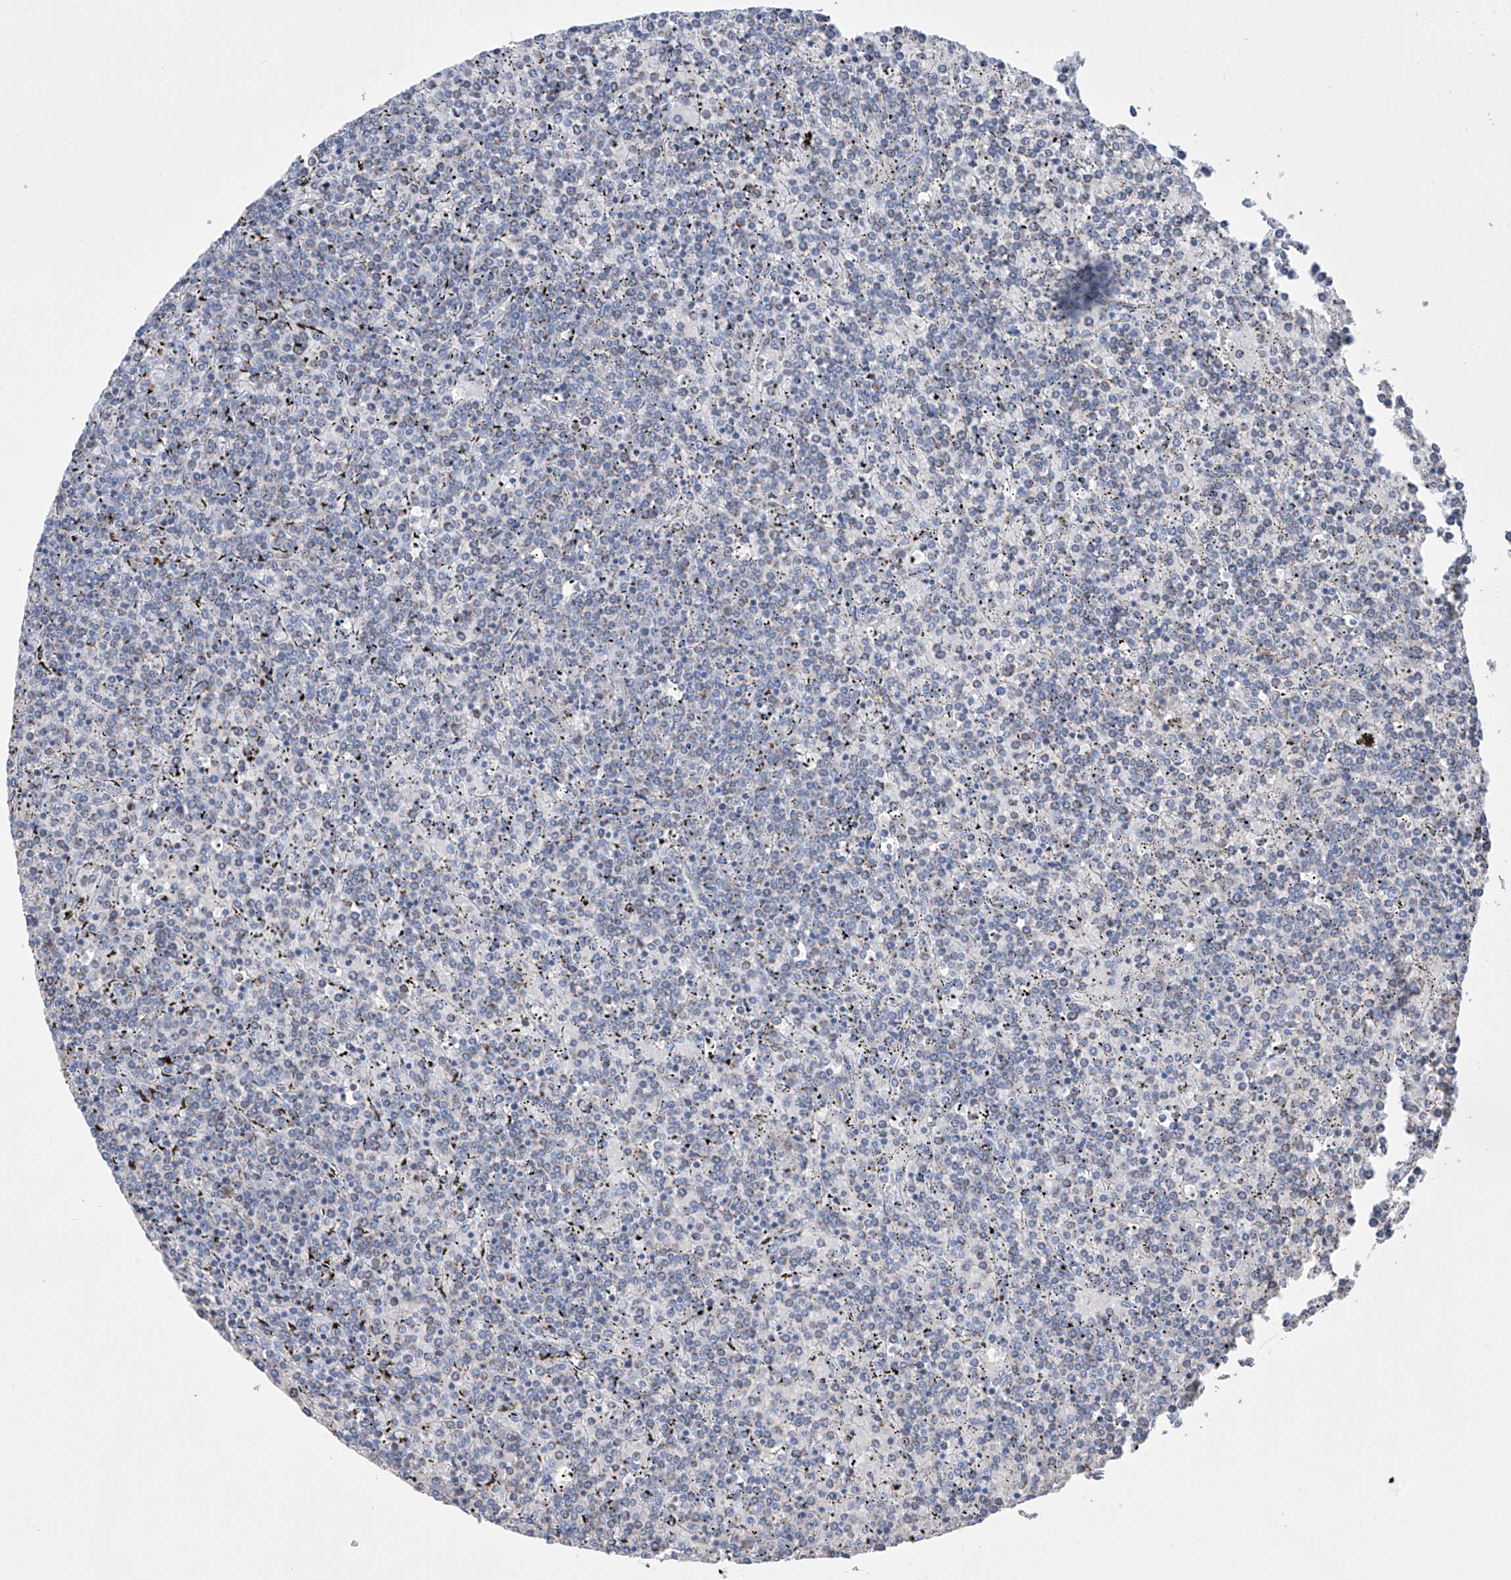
{"staining": {"intensity": "negative", "quantity": "none", "location": "none"}, "tissue": "lymphoma", "cell_type": "Tumor cells", "image_type": "cancer", "snomed": [{"axis": "morphology", "description": "Malignant lymphoma, non-Hodgkin's type, Low grade"}, {"axis": "topography", "description": "Spleen"}], "caption": "This histopathology image is of low-grade malignant lymphoma, non-Hodgkin's type stained with immunohistochemistry (IHC) to label a protein in brown with the nuclei are counter-stained blue. There is no positivity in tumor cells.", "gene": "ALDH6A1", "patient": {"sex": "female", "age": 19}}